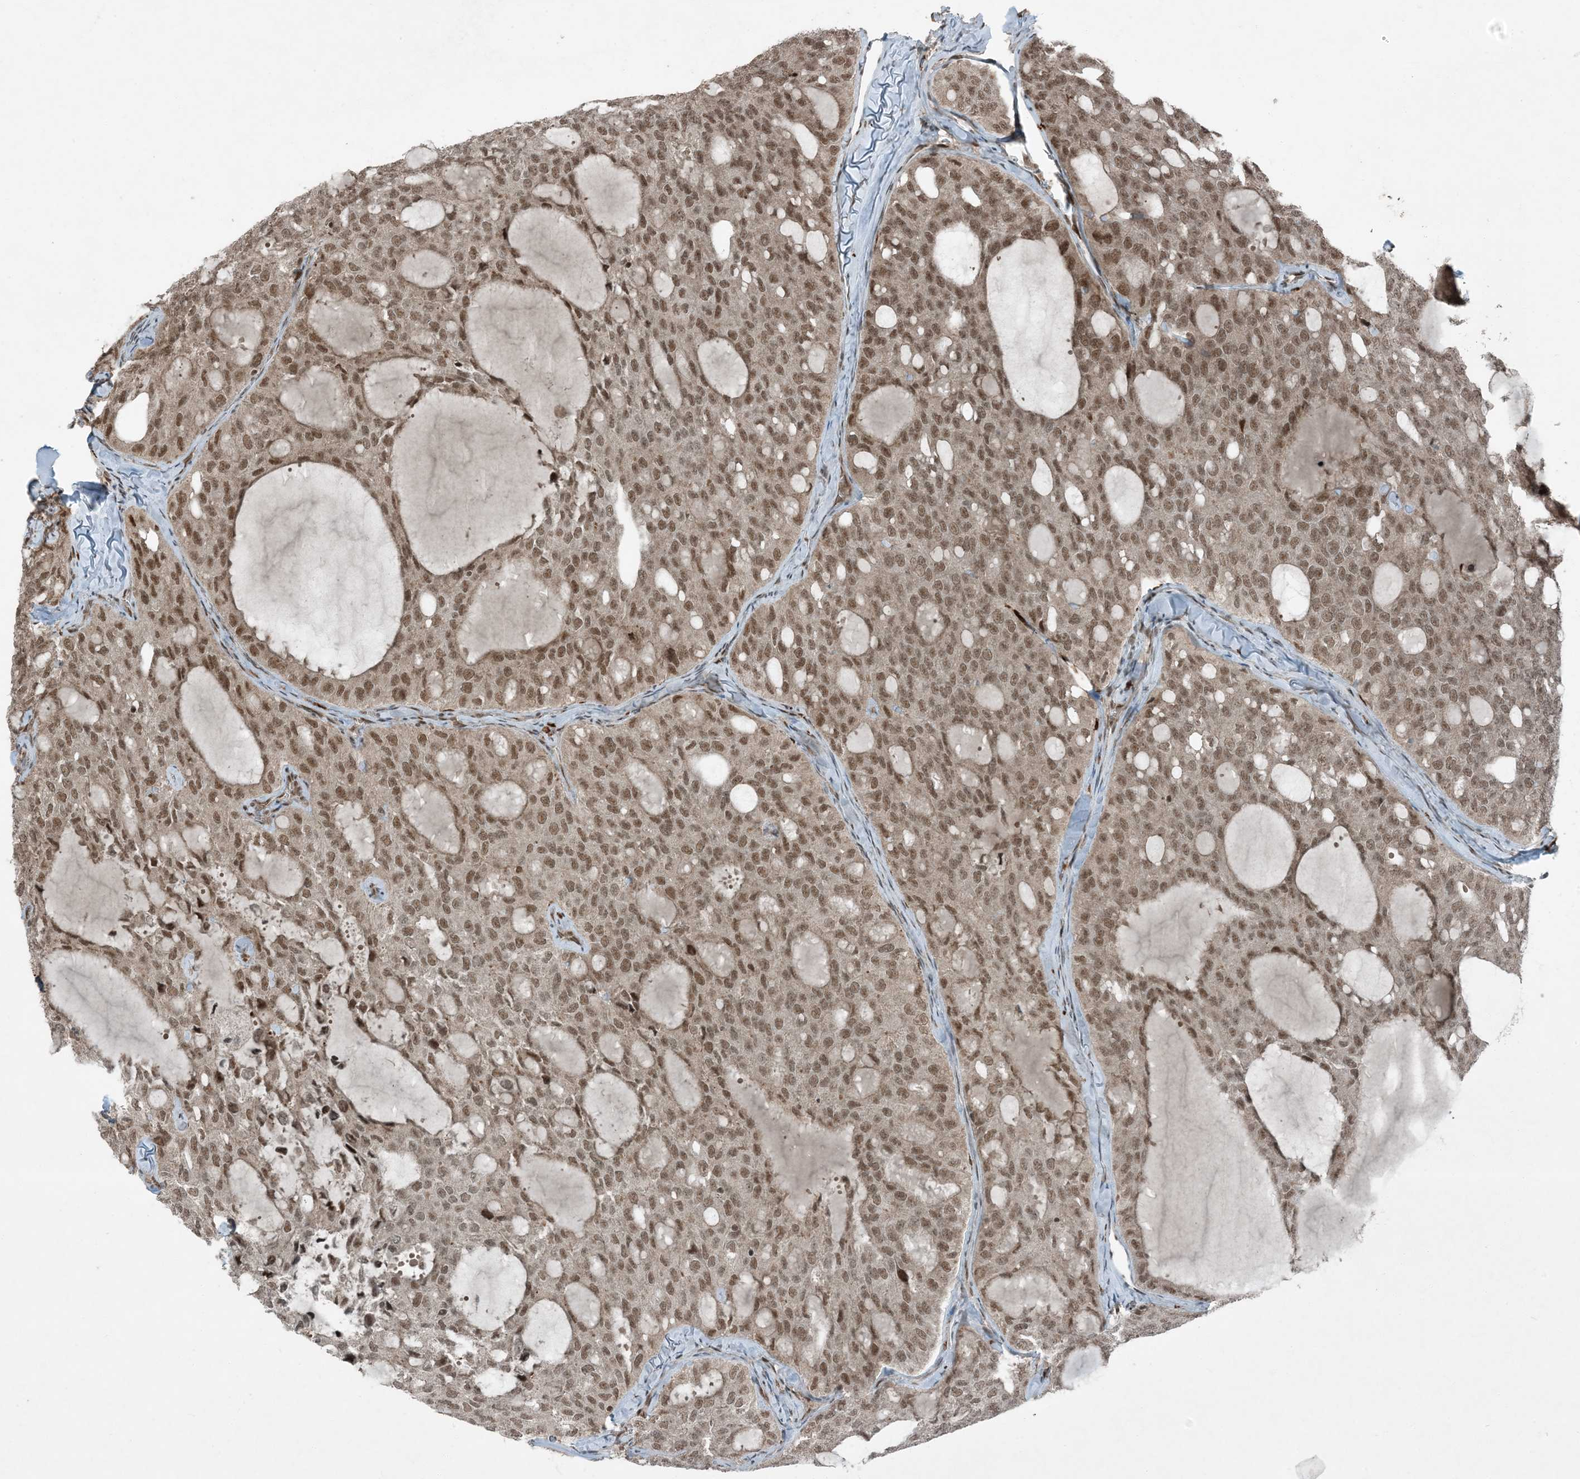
{"staining": {"intensity": "moderate", "quantity": ">75%", "location": "nuclear"}, "tissue": "thyroid cancer", "cell_type": "Tumor cells", "image_type": "cancer", "snomed": [{"axis": "morphology", "description": "Follicular adenoma carcinoma, NOS"}, {"axis": "topography", "description": "Thyroid gland"}], "caption": "Human thyroid cancer stained with a protein marker reveals moderate staining in tumor cells.", "gene": "TRAPPC12", "patient": {"sex": "male", "age": 75}}